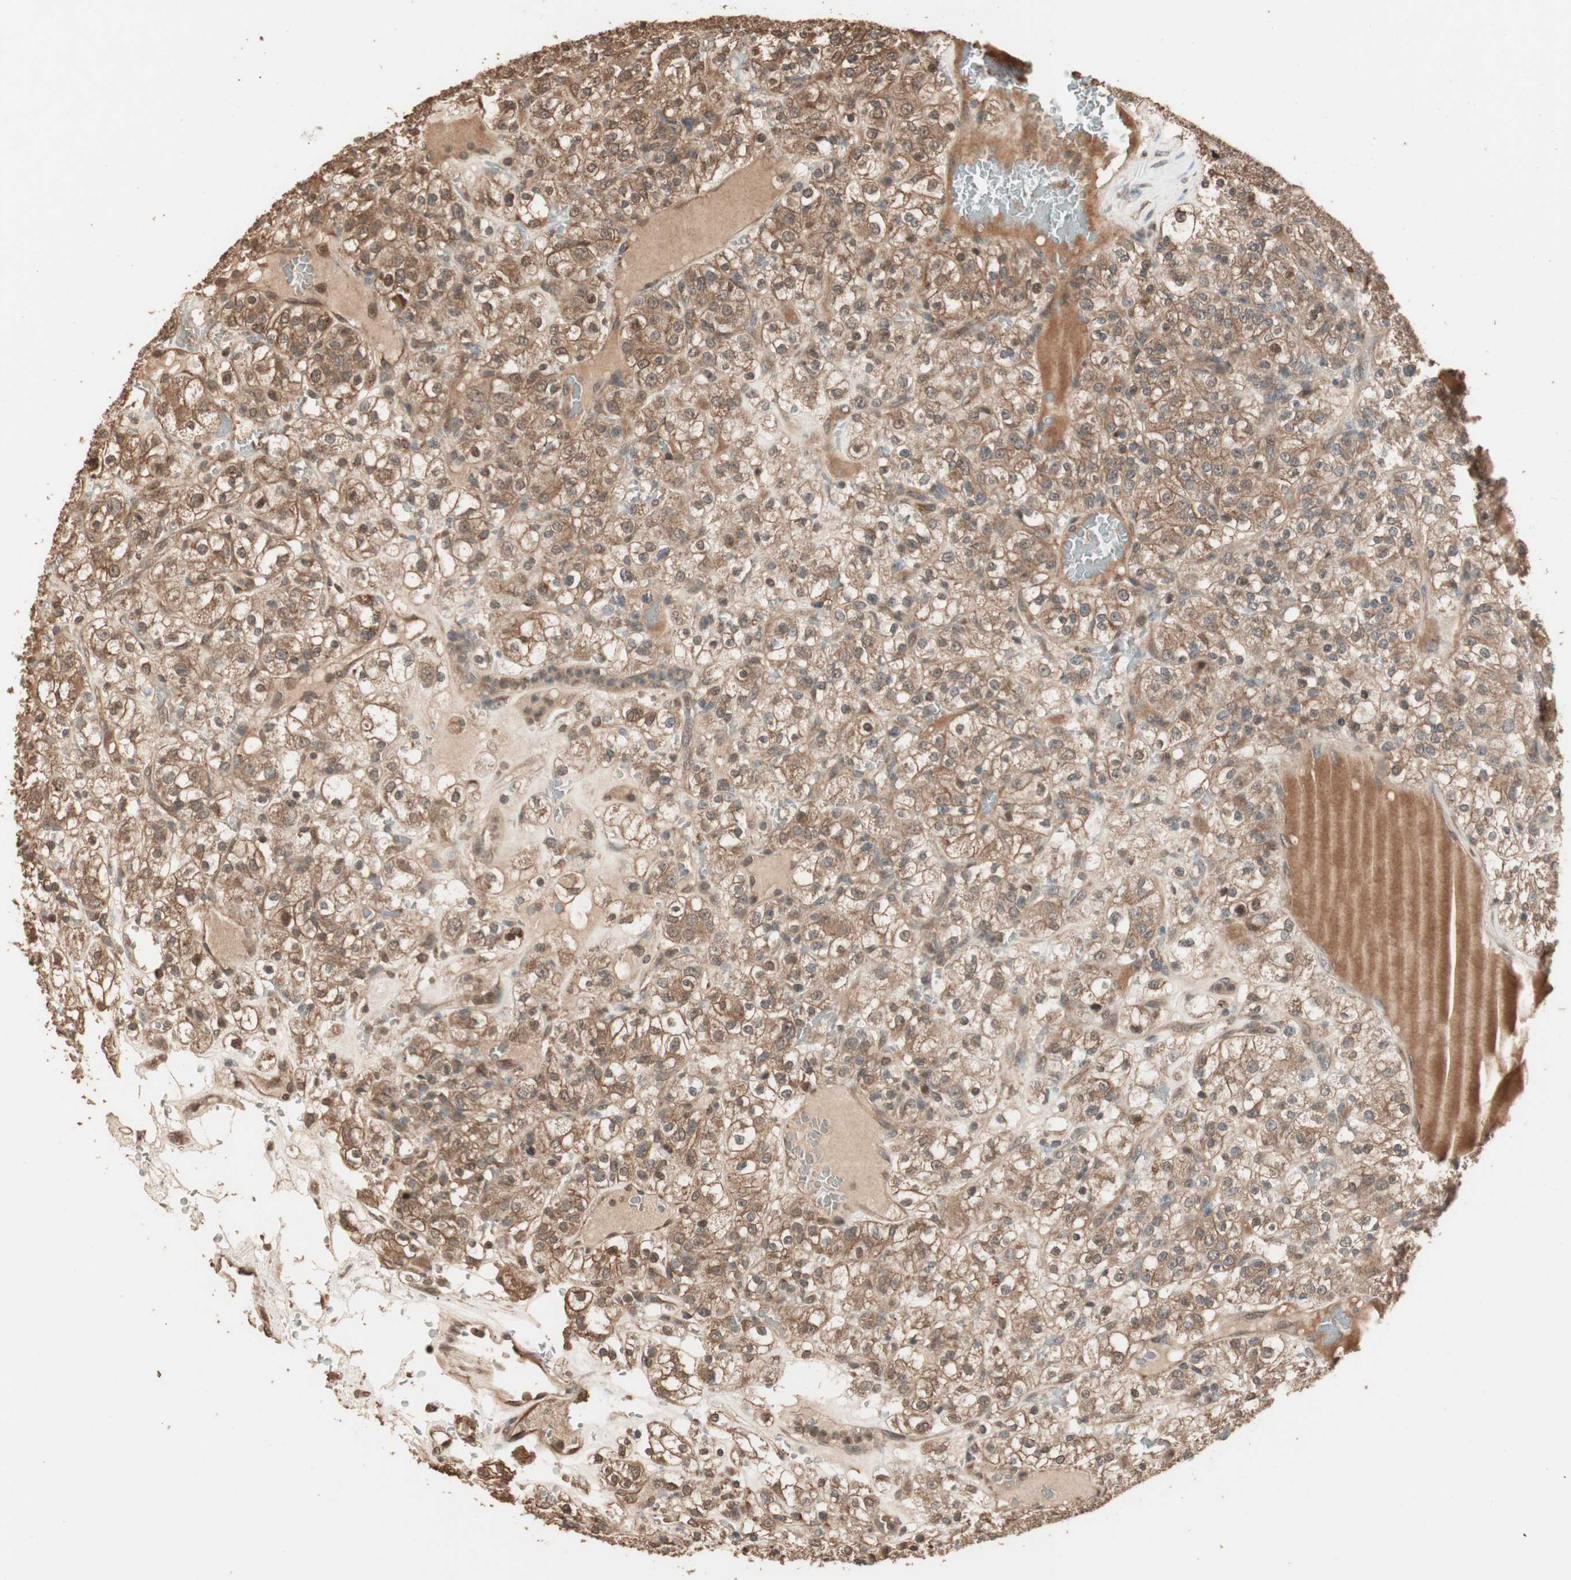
{"staining": {"intensity": "moderate", "quantity": ">75%", "location": "cytoplasmic/membranous,nuclear"}, "tissue": "renal cancer", "cell_type": "Tumor cells", "image_type": "cancer", "snomed": [{"axis": "morphology", "description": "Normal tissue, NOS"}, {"axis": "morphology", "description": "Adenocarcinoma, NOS"}, {"axis": "topography", "description": "Kidney"}], "caption": "Protein expression by immunohistochemistry reveals moderate cytoplasmic/membranous and nuclear positivity in approximately >75% of tumor cells in renal adenocarcinoma. The staining was performed using DAB to visualize the protein expression in brown, while the nuclei were stained in blue with hematoxylin (Magnification: 20x).", "gene": "USP20", "patient": {"sex": "female", "age": 72}}